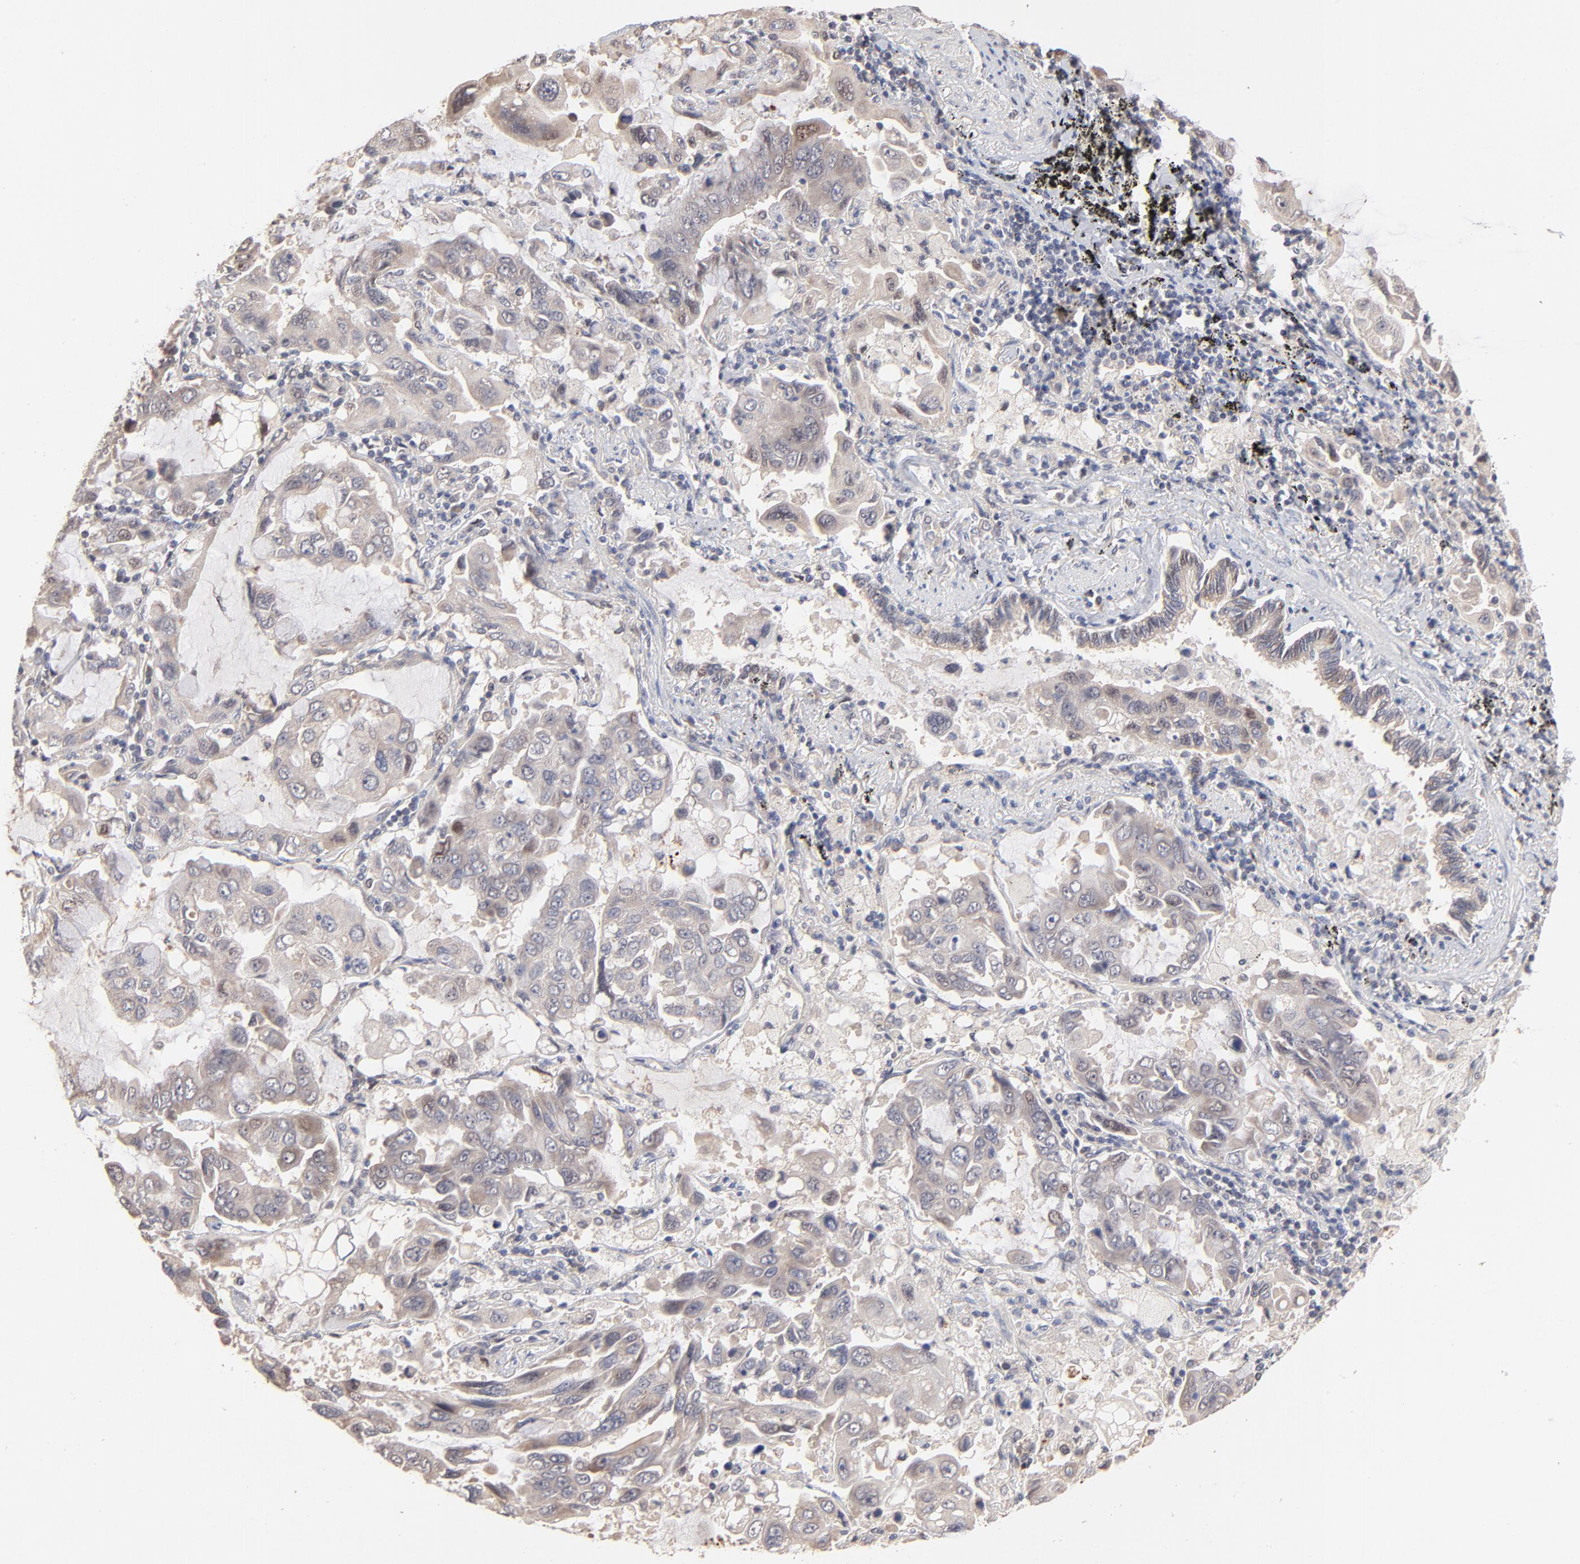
{"staining": {"intensity": "weak", "quantity": "<25%", "location": "cytoplasmic/membranous,nuclear"}, "tissue": "lung cancer", "cell_type": "Tumor cells", "image_type": "cancer", "snomed": [{"axis": "morphology", "description": "Adenocarcinoma, NOS"}, {"axis": "topography", "description": "Lung"}], "caption": "This is a histopathology image of immunohistochemistry (IHC) staining of lung cancer, which shows no staining in tumor cells. The staining was performed using DAB (3,3'-diaminobenzidine) to visualize the protein expression in brown, while the nuclei were stained in blue with hematoxylin (Magnification: 20x).", "gene": "MSL2", "patient": {"sex": "male", "age": 64}}